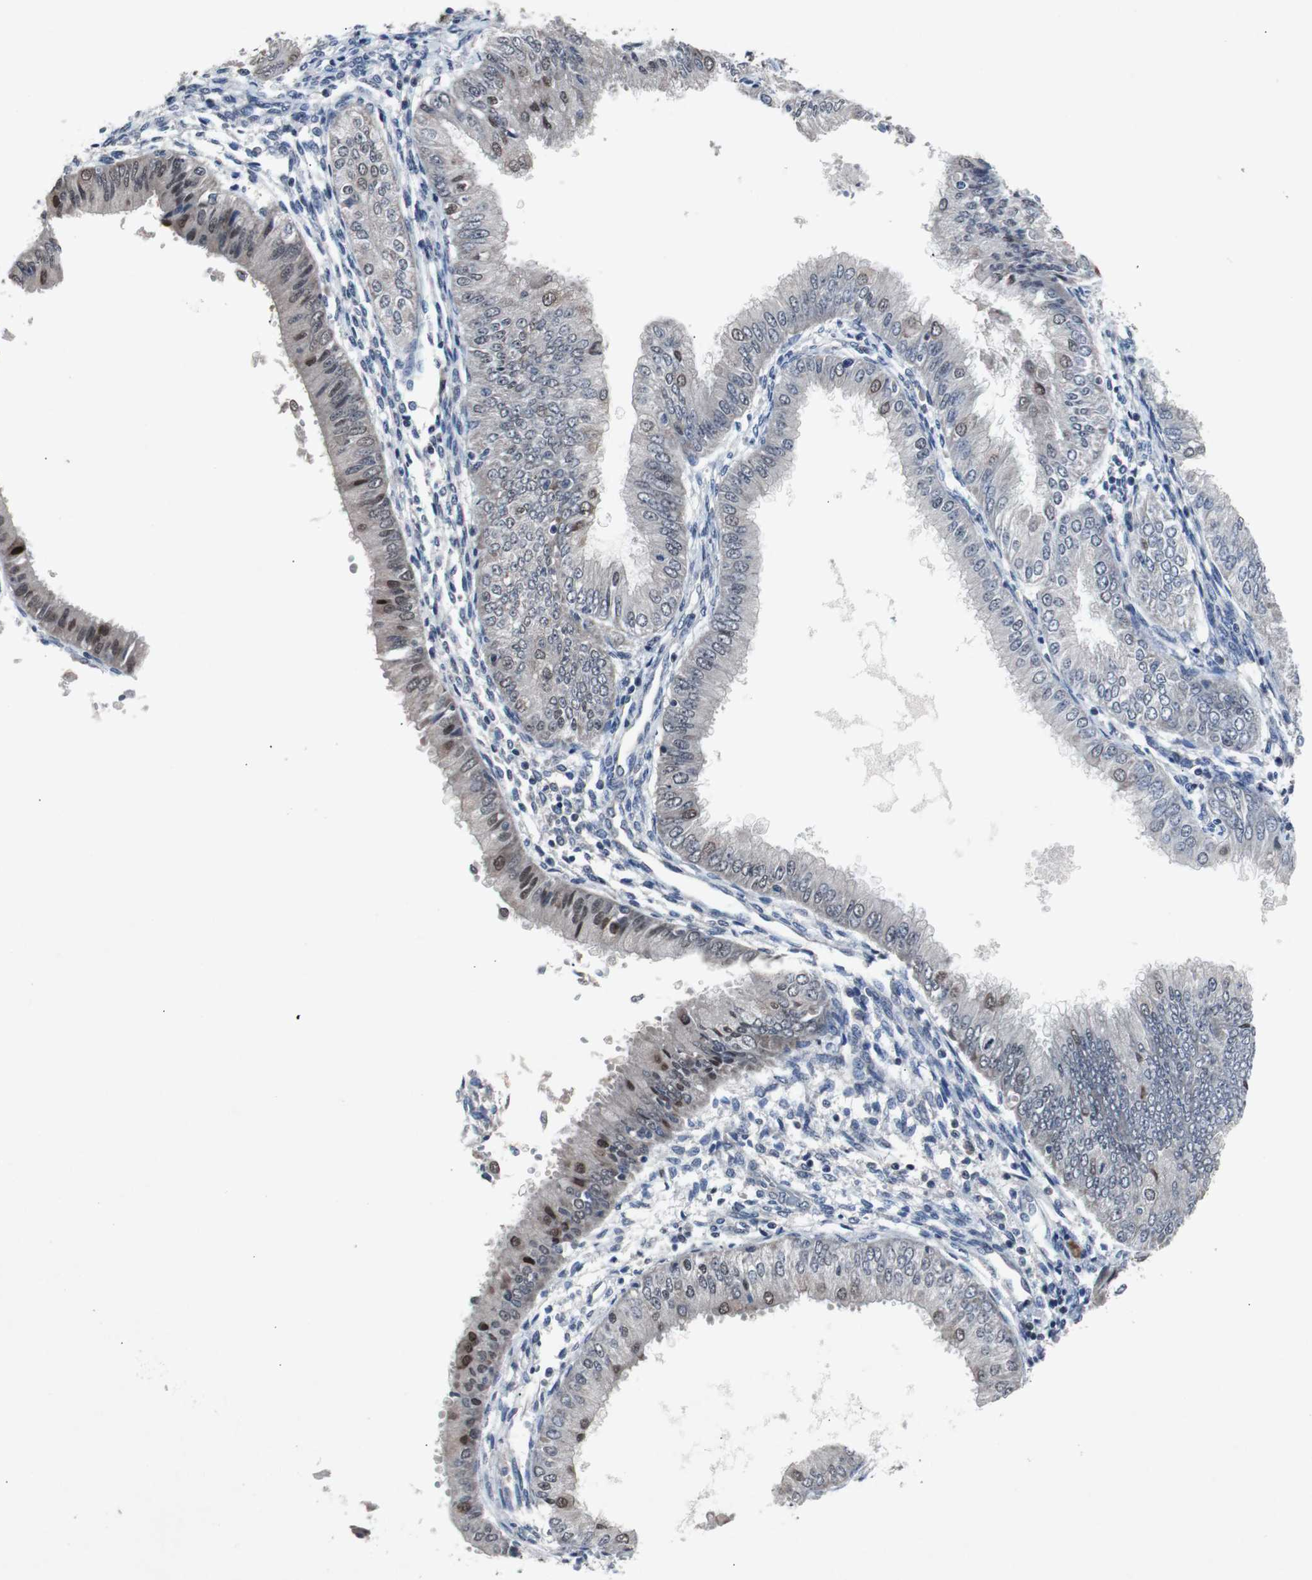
{"staining": {"intensity": "moderate", "quantity": "<25%", "location": "nuclear"}, "tissue": "endometrial cancer", "cell_type": "Tumor cells", "image_type": "cancer", "snomed": [{"axis": "morphology", "description": "Adenocarcinoma, NOS"}, {"axis": "topography", "description": "Endometrium"}], "caption": "Protein staining of endometrial cancer (adenocarcinoma) tissue shows moderate nuclear staining in approximately <25% of tumor cells.", "gene": "RBM47", "patient": {"sex": "female", "age": 53}}